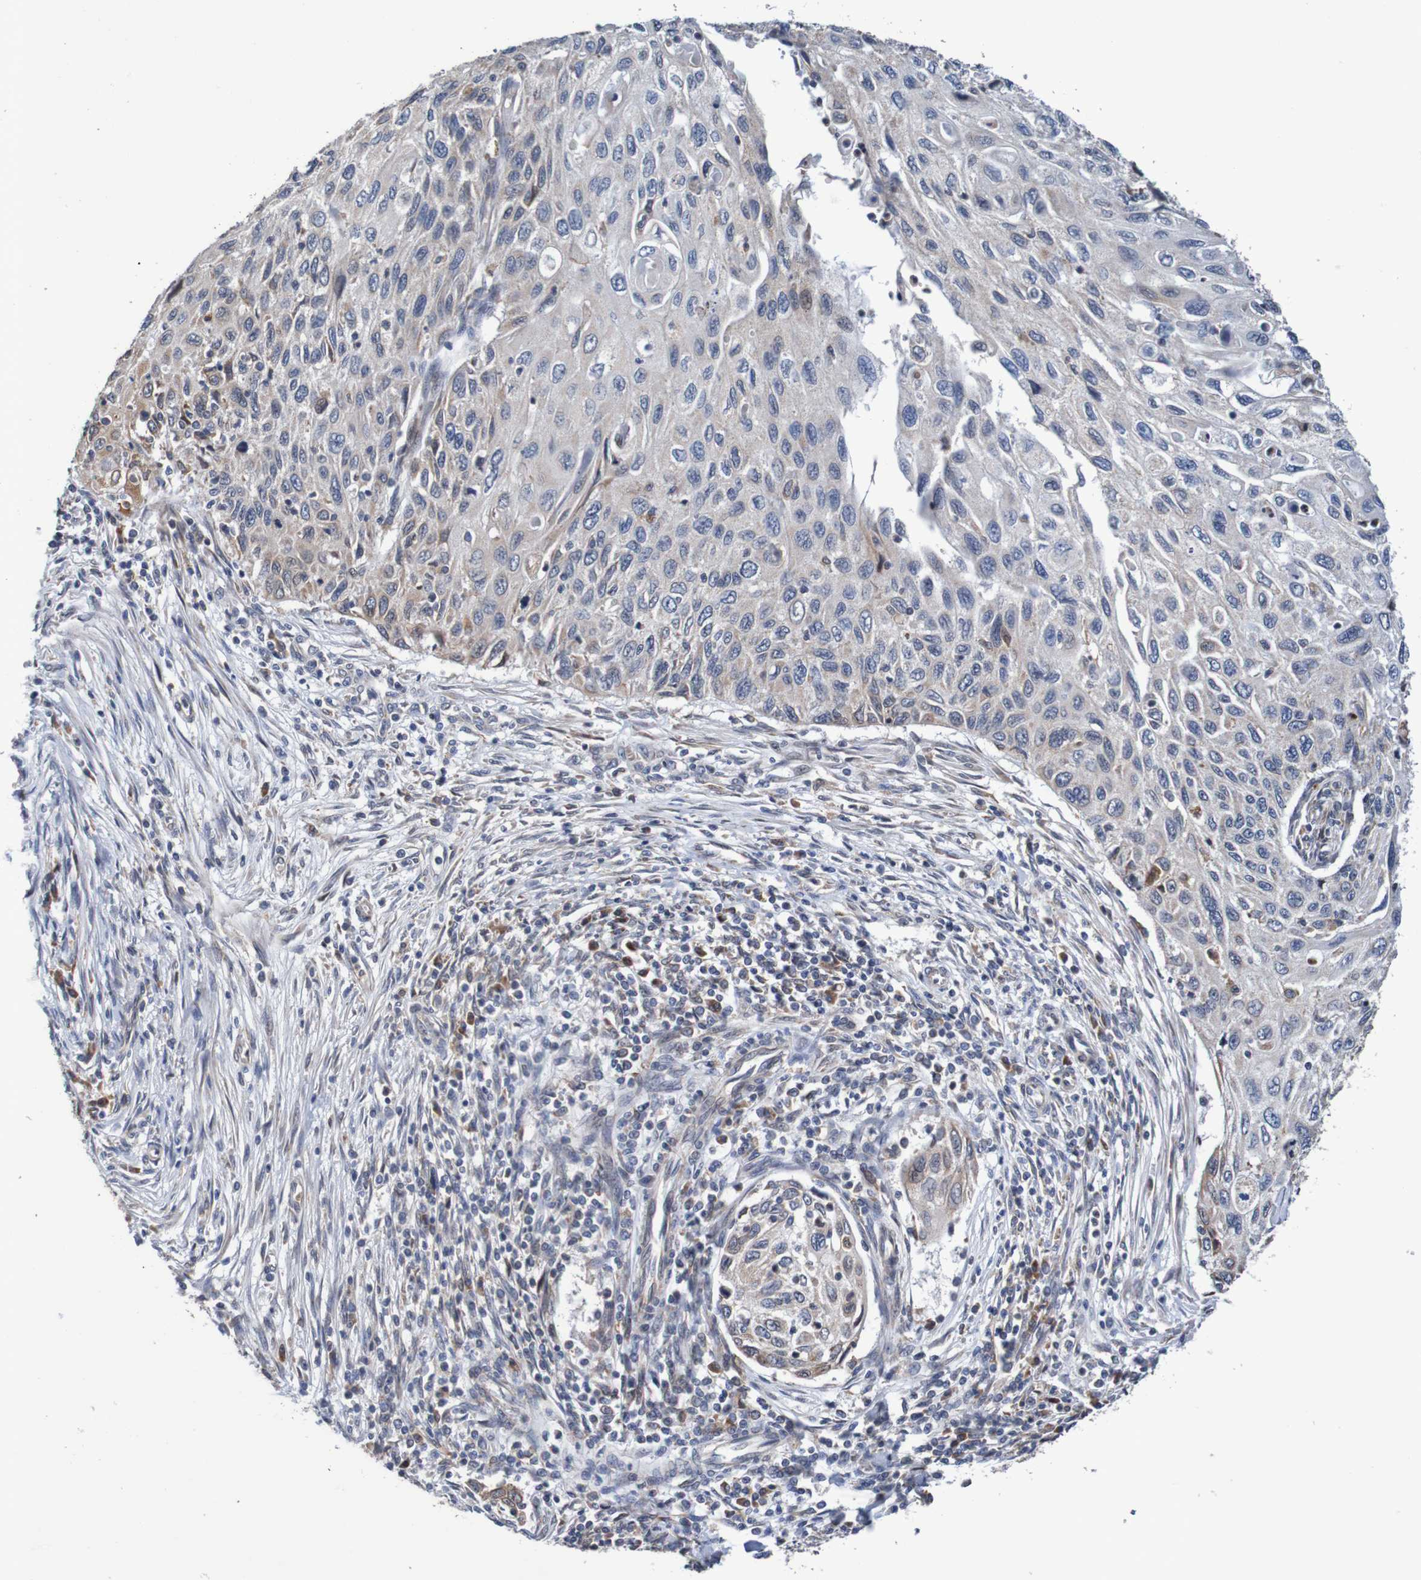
{"staining": {"intensity": "moderate", "quantity": "<25%", "location": "cytoplasmic/membranous"}, "tissue": "cervical cancer", "cell_type": "Tumor cells", "image_type": "cancer", "snomed": [{"axis": "morphology", "description": "Squamous cell carcinoma, NOS"}, {"axis": "topography", "description": "Cervix"}], "caption": "Protein staining by immunohistochemistry (IHC) demonstrates moderate cytoplasmic/membranous expression in about <25% of tumor cells in cervical squamous cell carcinoma.", "gene": "FIBP", "patient": {"sex": "female", "age": 70}}